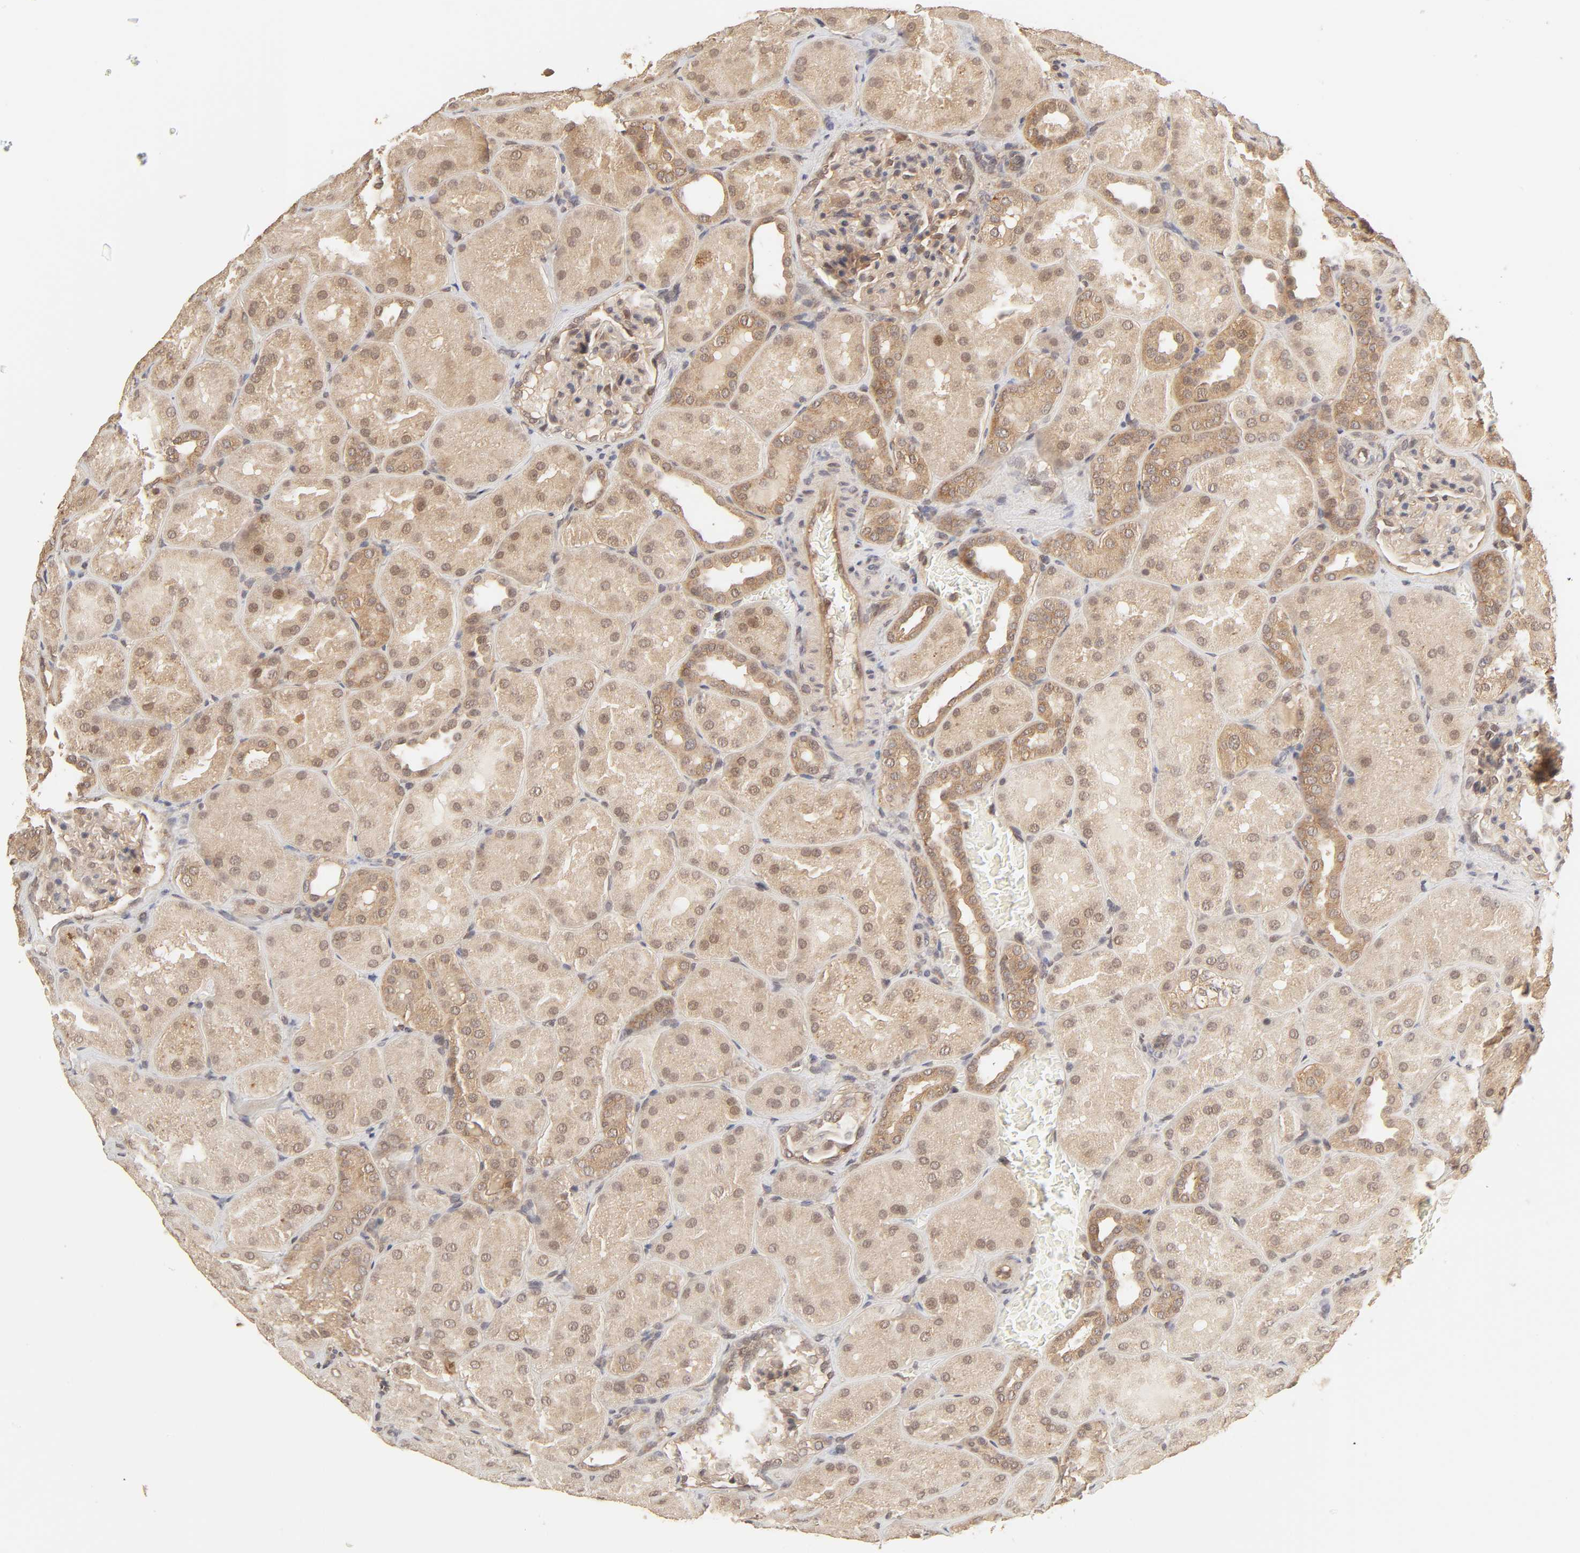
{"staining": {"intensity": "weak", "quantity": "25%-75%", "location": "cytoplasmic/membranous"}, "tissue": "kidney", "cell_type": "Cells in glomeruli", "image_type": "normal", "snomed": [{"axis": "morphology", "description": "Normal tissue, NOS"}, {"axis": "topography", "description": "Kidney"}], "caption": "Weak cytoplasmic/membranous protein staining is seen in about 25%-75% of cells in glomeruli in kidney. The protein of interest is shown in brown color, while the nuclei are stained blue.", "gene": "MAPK1", "patient": {"sex": "male", "age": 28}}